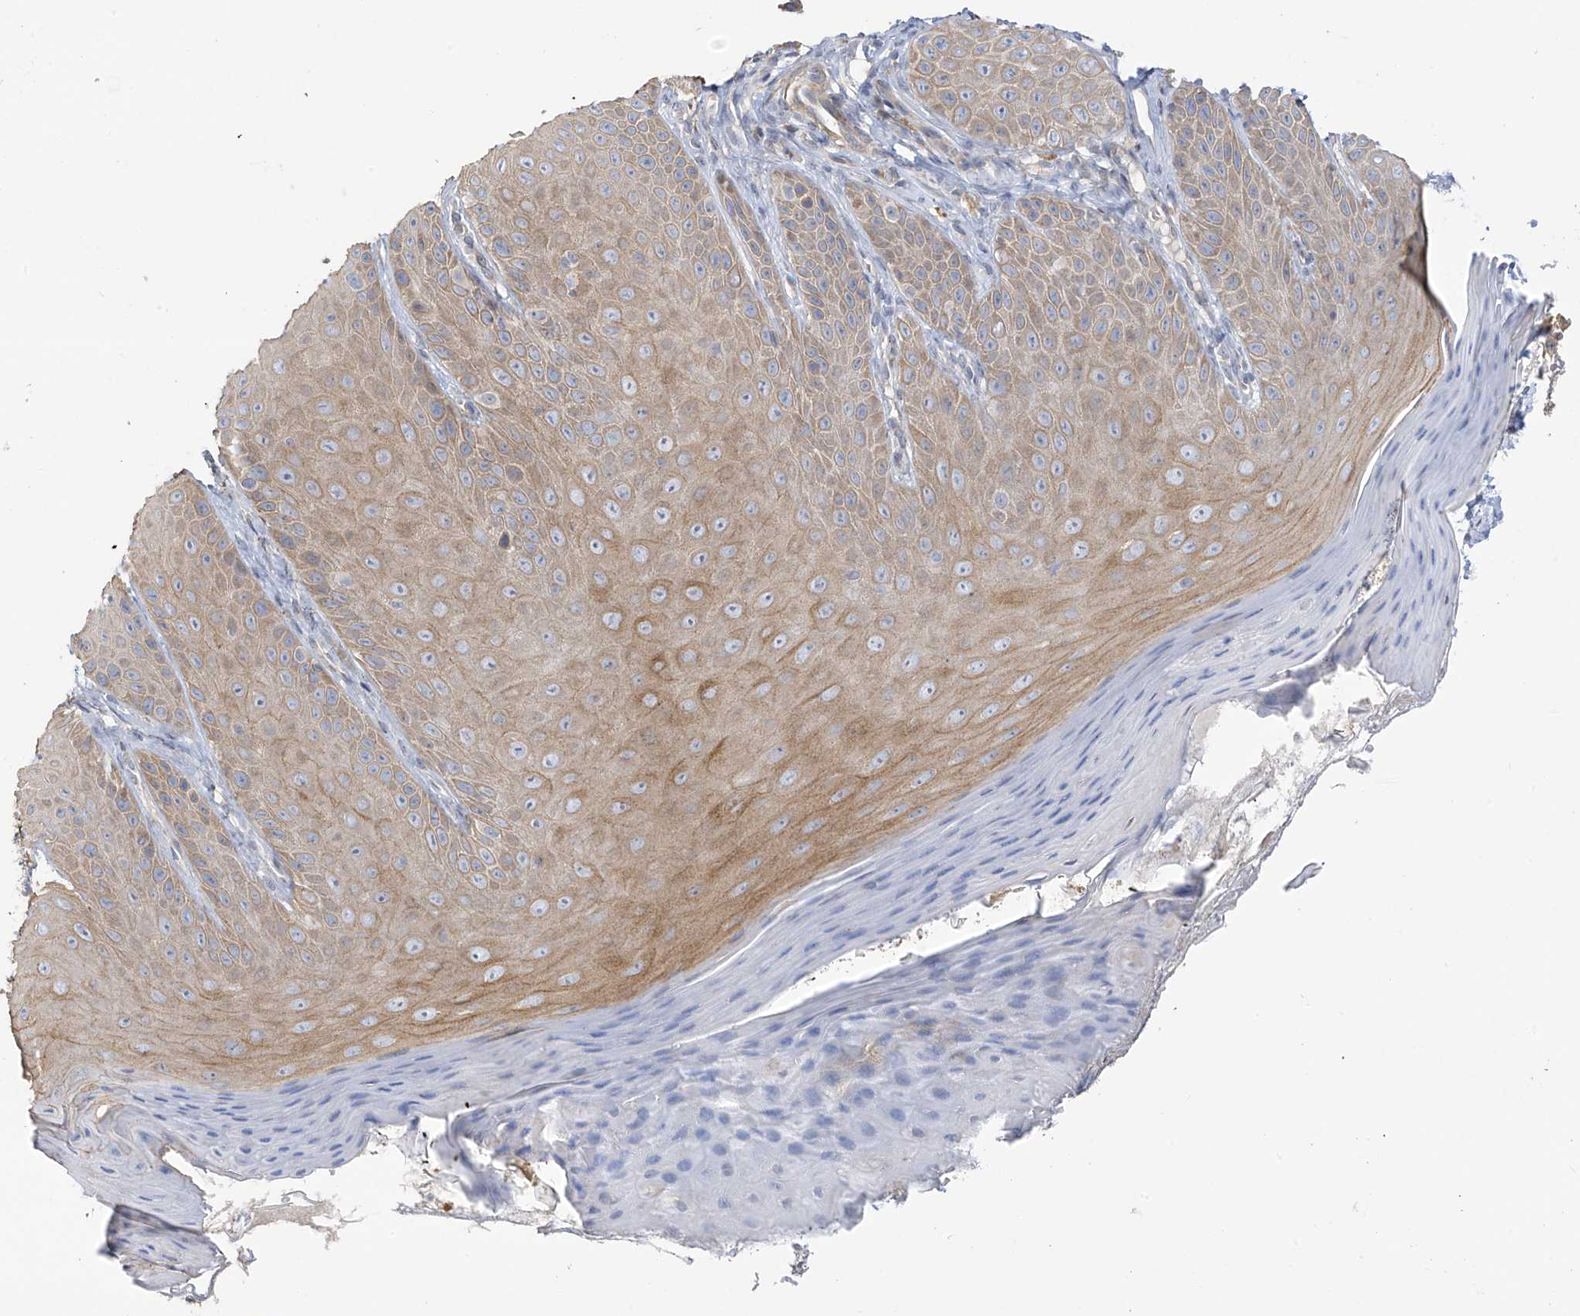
{"staining": {"intensity": "negative", "quantity": "none", "location": "none"}, "tissue": "skin", "cell_type": "Fibroblasts", "image_type": "normal", "snomed": [{"axis": "morphology", "description": "Normal tissue, NOS"}, {"axis": "topography", "description": "Skin"}], "caption": "This histopathology image is of benign skin stained with immunohistochemistry to label a protein in brown with the nuclei are counter-stained blue. There is no staining in fibroblasts.", "gene": "ZNF641", "patient": {"sex": "male", "age": 57}}